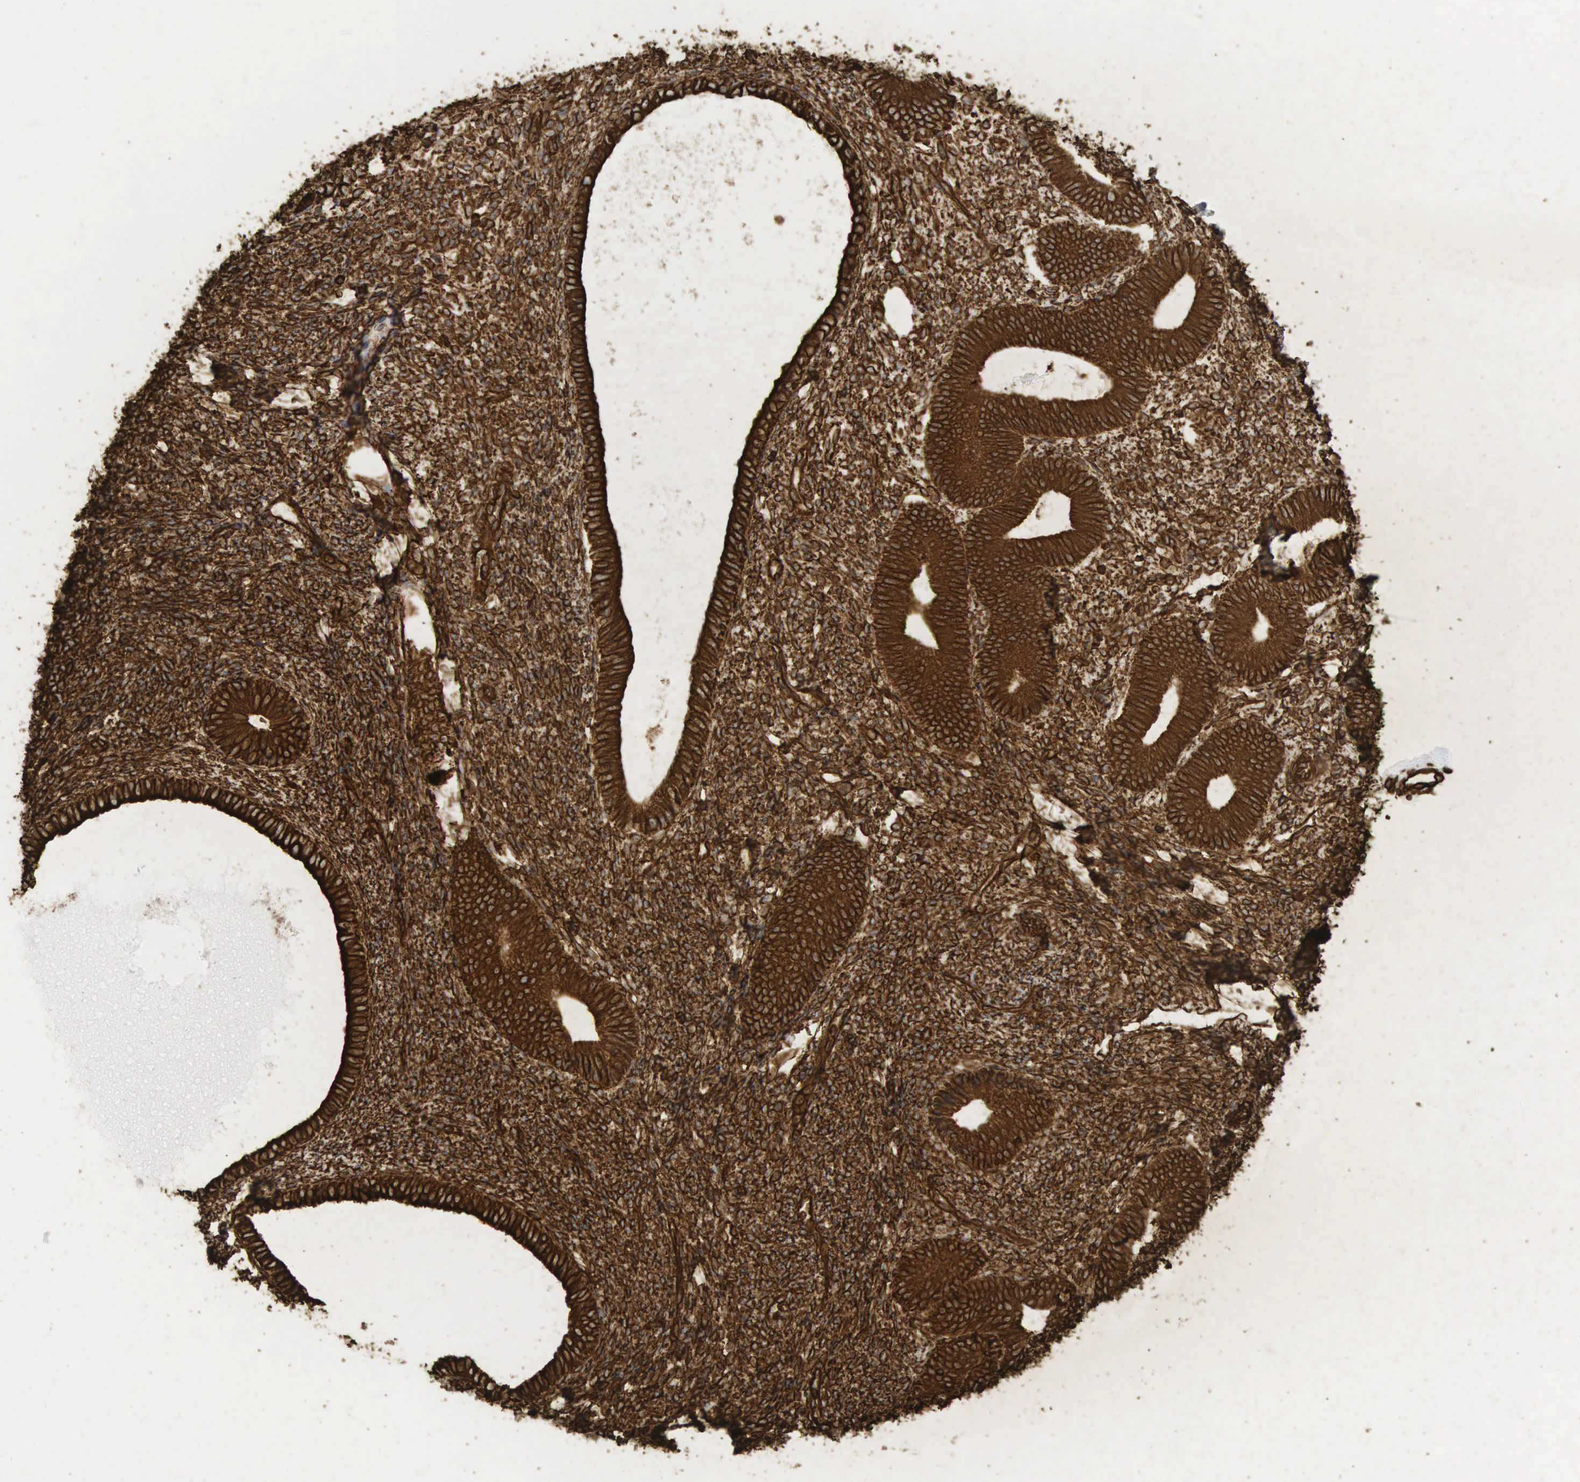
{"staining": {"intensity": "strong", "quantity": ">75%", "location": "cytoplasmic/membranous"}, "tissue": "endometrium", "cell_type": "Cells in endometrial stroma", "image_type": "normal", "snomed": [{"axis": "morphology", "description": "Normal tissue, NOS"}, {"axis": "topography", "description": "Endometrium"}], "caption": "A high amount of strong cytoplasmic/membranous expression is identified in approximately >75% of cells in endometrial stroma in normal endometrium.", "gene": "VIM", "patient": {"sex": "female", "age": 82}}